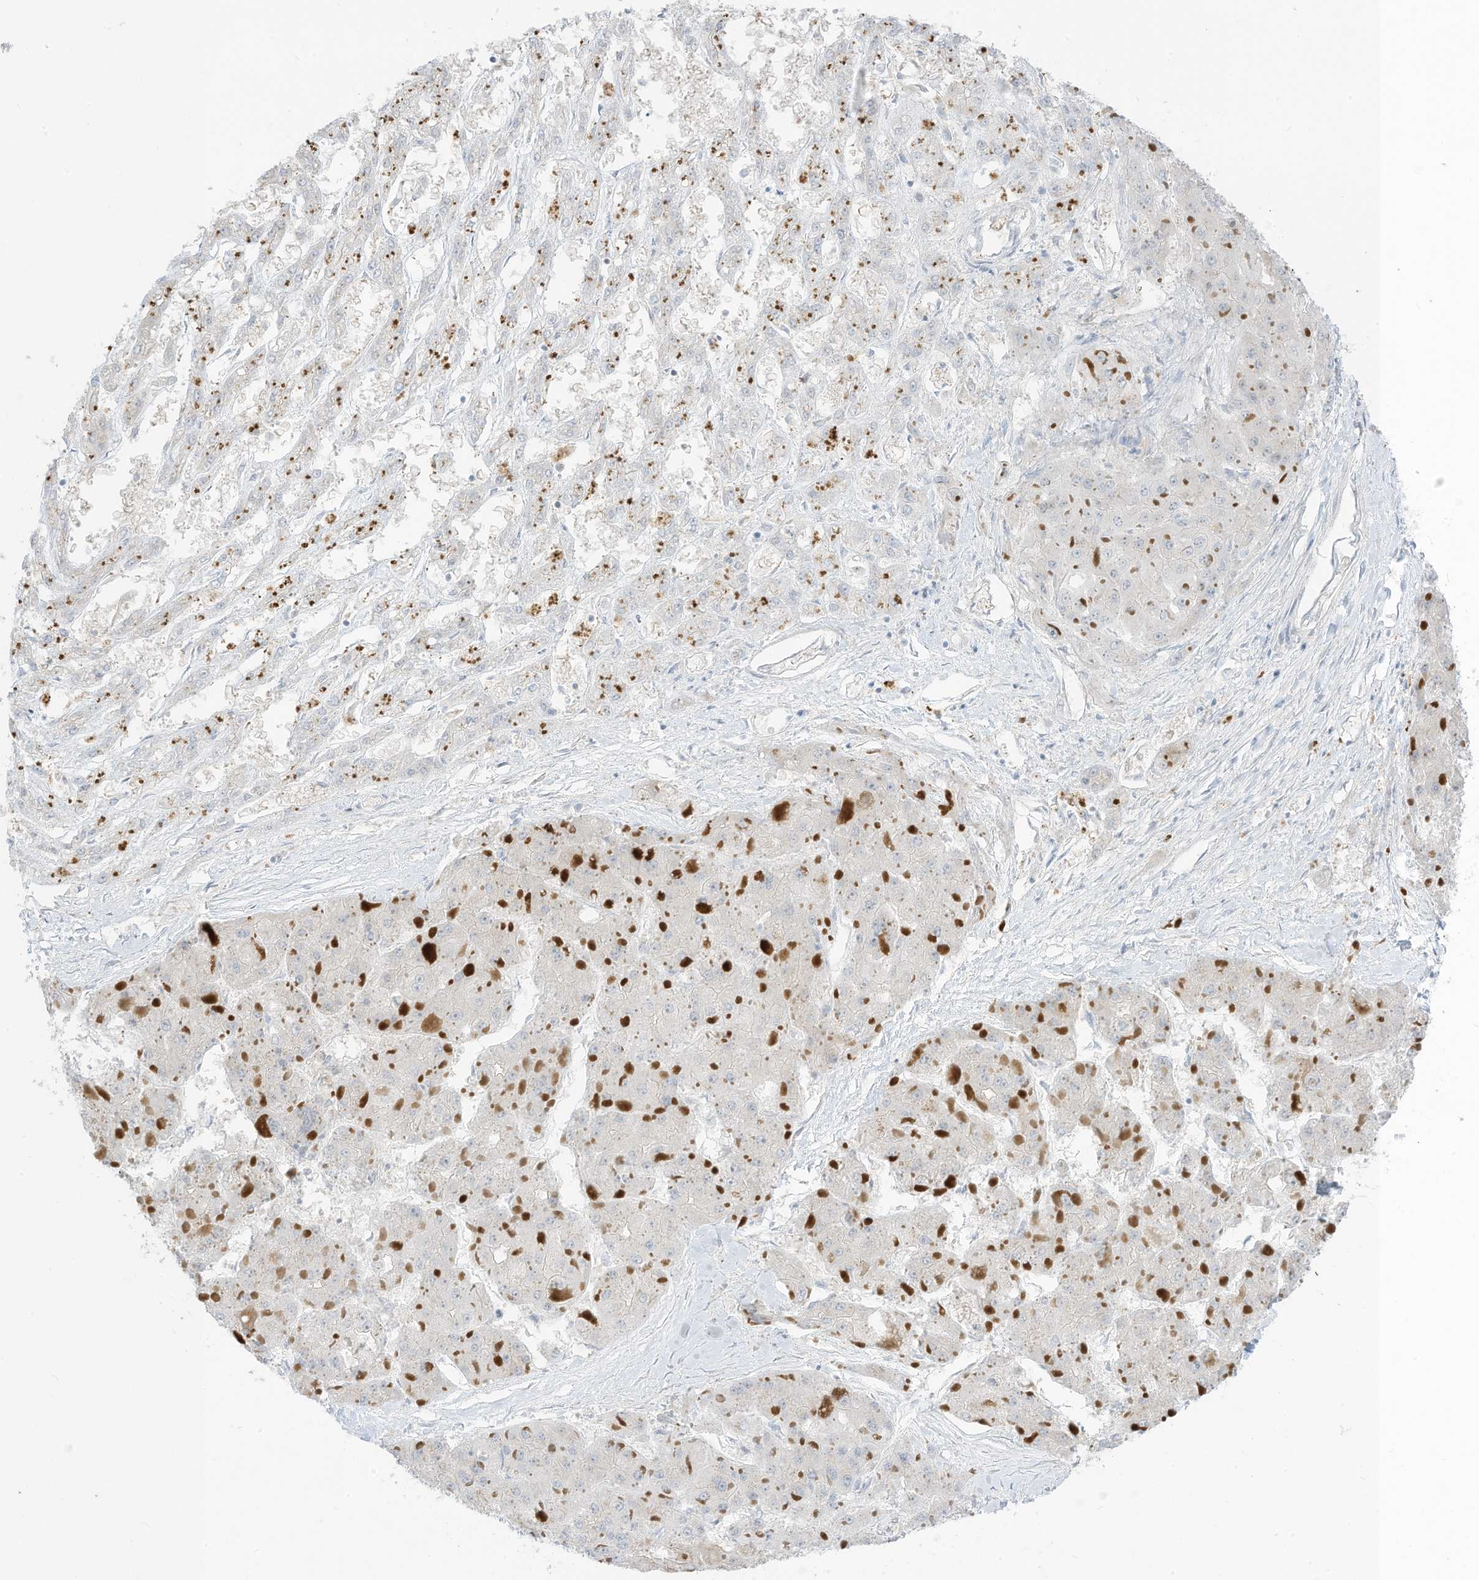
{"staining": {"intensity": "moderate", "quantity": "25%-75%", "location": "cytoplasmic/membranous"}, "tissue": "liver cancer", "cell_type": "Tumor cells", "image_type": "cancer", "snomed": [{"axis": "morphology", "description": "Carcinoma, Hepatocellular, NOS"}, {"axis": "topography", "description": "Liver"}], "caption": "Liver cancer (hepatocellular carcinoma) was stained to show a protein in brown. There is medium levels of moderate cytoplasmic/membranous staining in about 25%-75% of tumor cells. Ihc stains the protein in brown and the nuclei are stained blue.", "gene": "ASPRV1", "patient": {"sex": "female", "age": 73}}